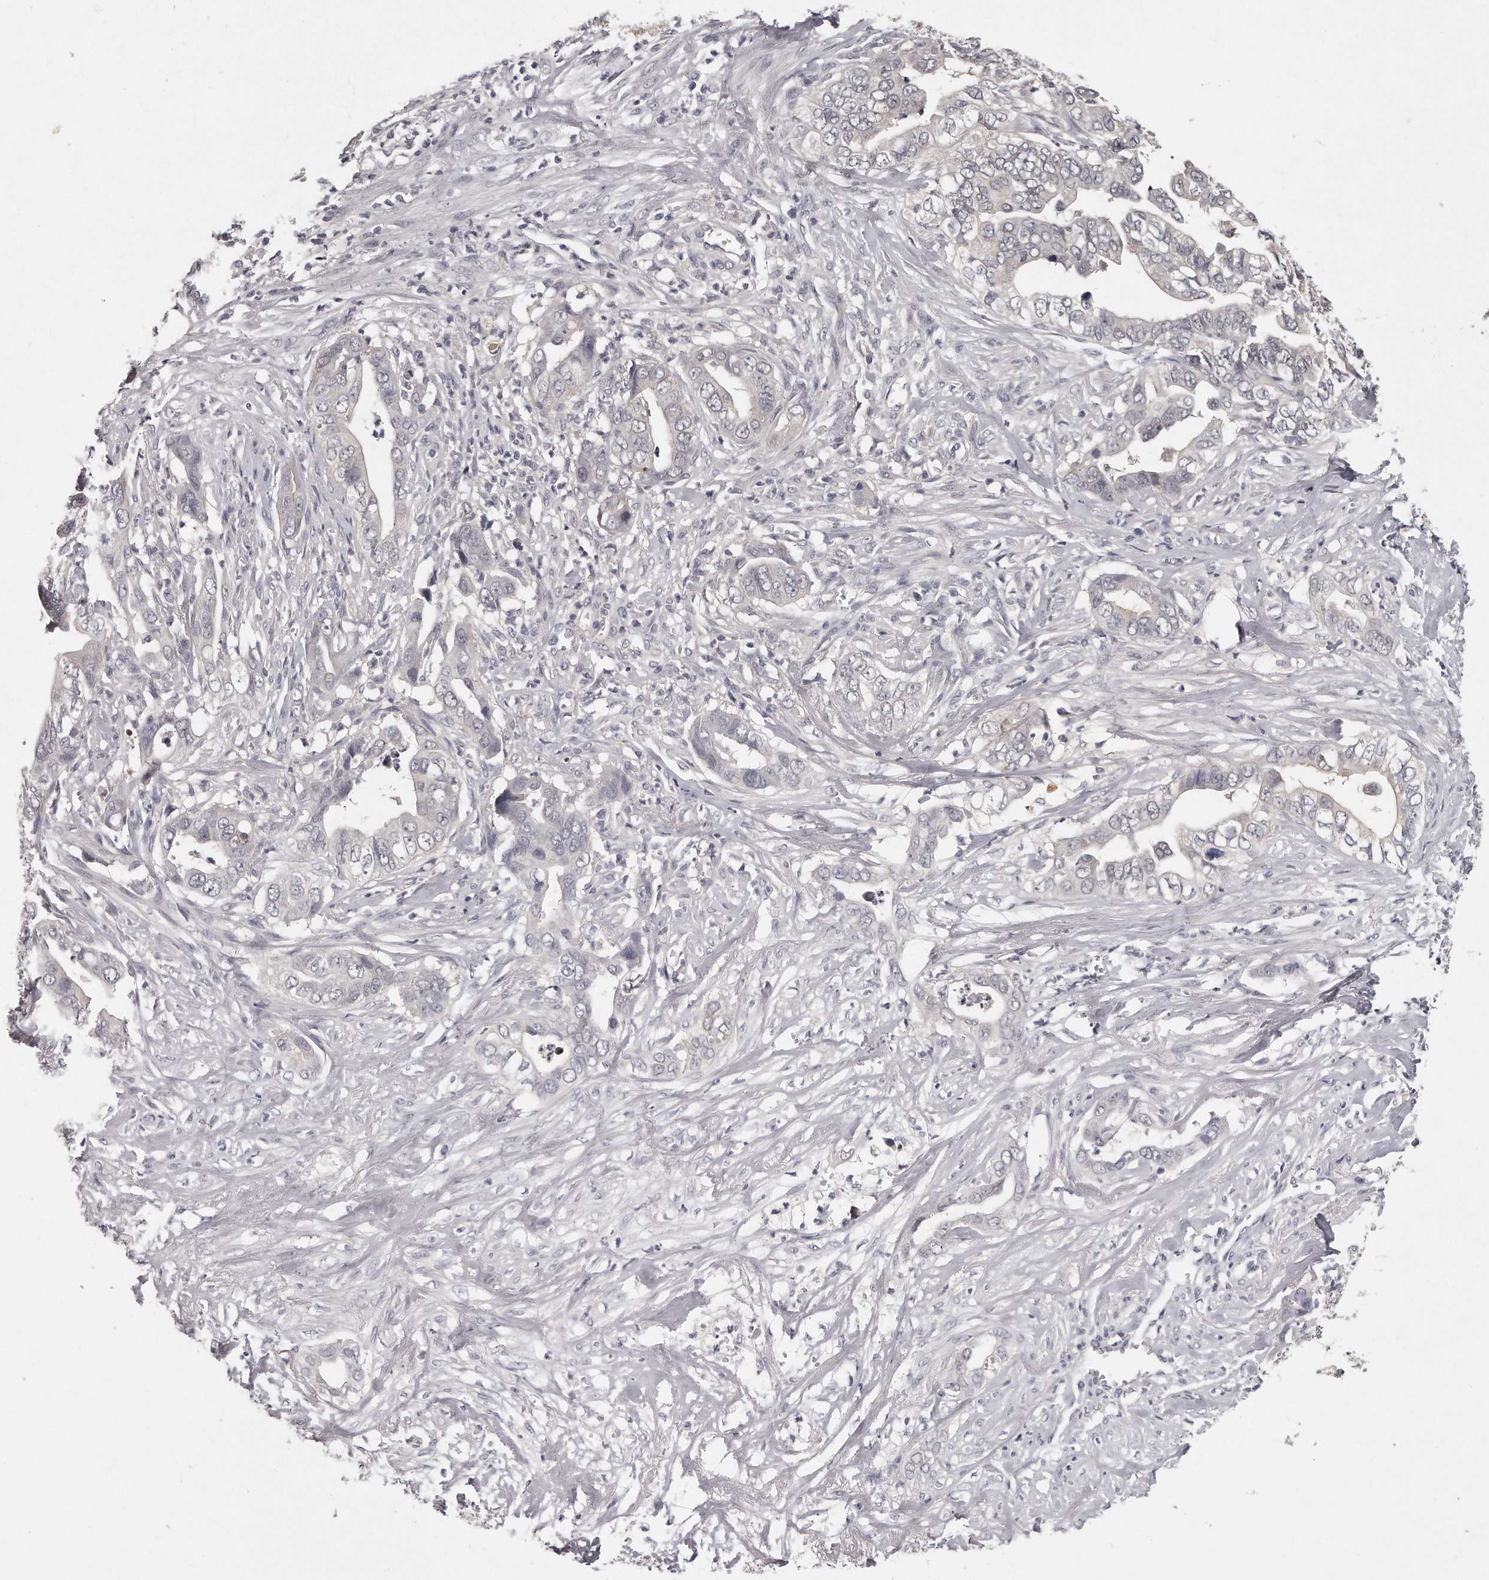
{"staining": {"intensity": "negative", "quantity": "none", "location": "none"}, "tissue": "liver cancer", "cell_type": "Tumor cells", "image_type": "cancer", "snomed": [{"axis": "morphology", "description": "Cholangiocarcinoma"}, {"axis": "topography", "description": "Liver"}], "caption": "DAB (3,3'-diaminobenzidine) immunohistochemical staining of human liver cholangiocarcinoma exhibits no significant positivity in tumor cells.", "gene": "GGCT", "patient": {"sex": "female", "age": 79}}